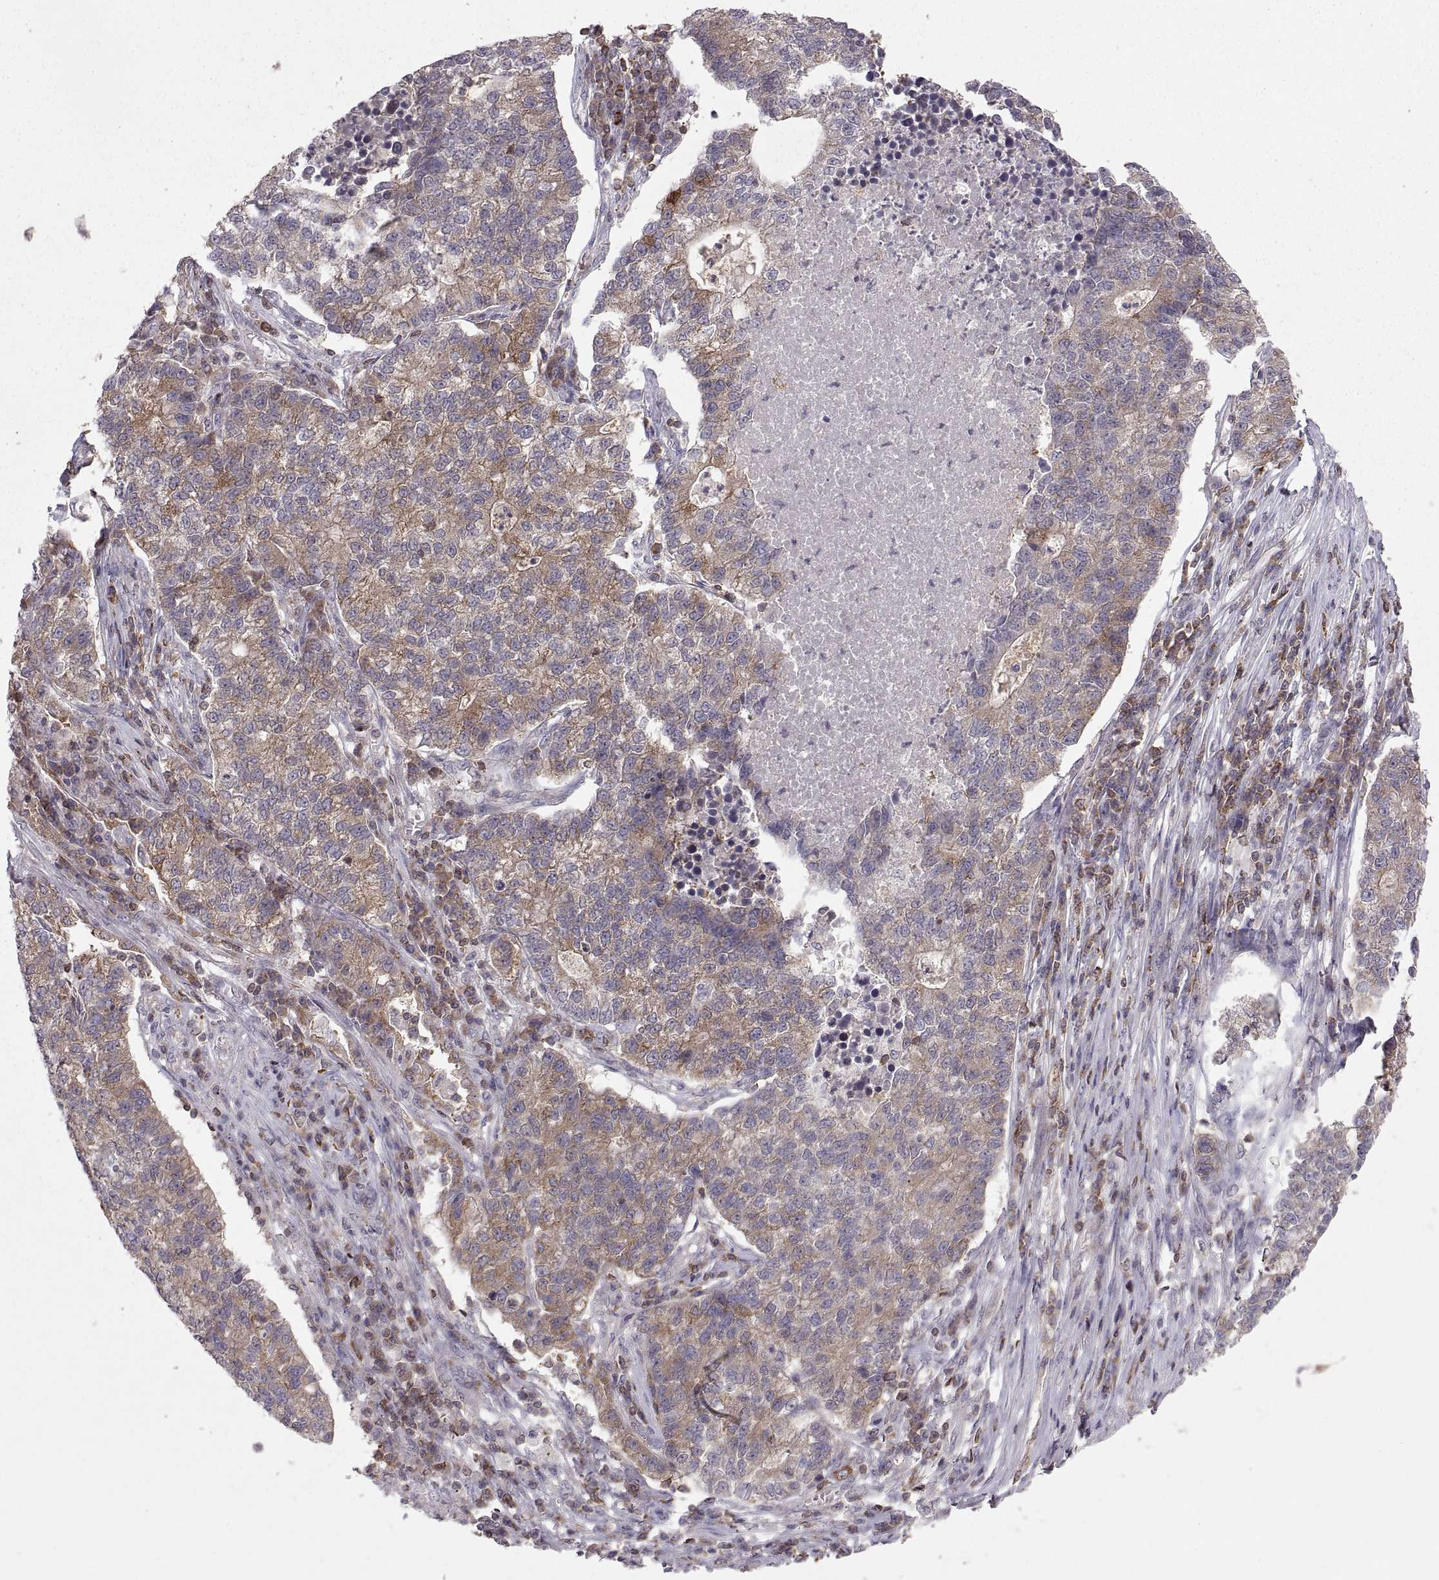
{"staining": {"intensity": "moderate", "quantity": "<25%", "location": "cytoplasmic/membranous"}, "tissue": "lung cancer", "cell_type": "Tumor cells", "image_type": "cancer", "snomed": [{"axis": "morphology", "description": "Adenocarcinoma, NOS"}, {"axis": "topography", "description": "Lung"}], "caption": "This histopathology image exhibits IHC staining of lung adenocarcinoma, with low moderate cytoplasmic/membranous expression in about <25% of tumor cells.", "gene": "EZR", "patient": {"sex": "male", "age": 57}}